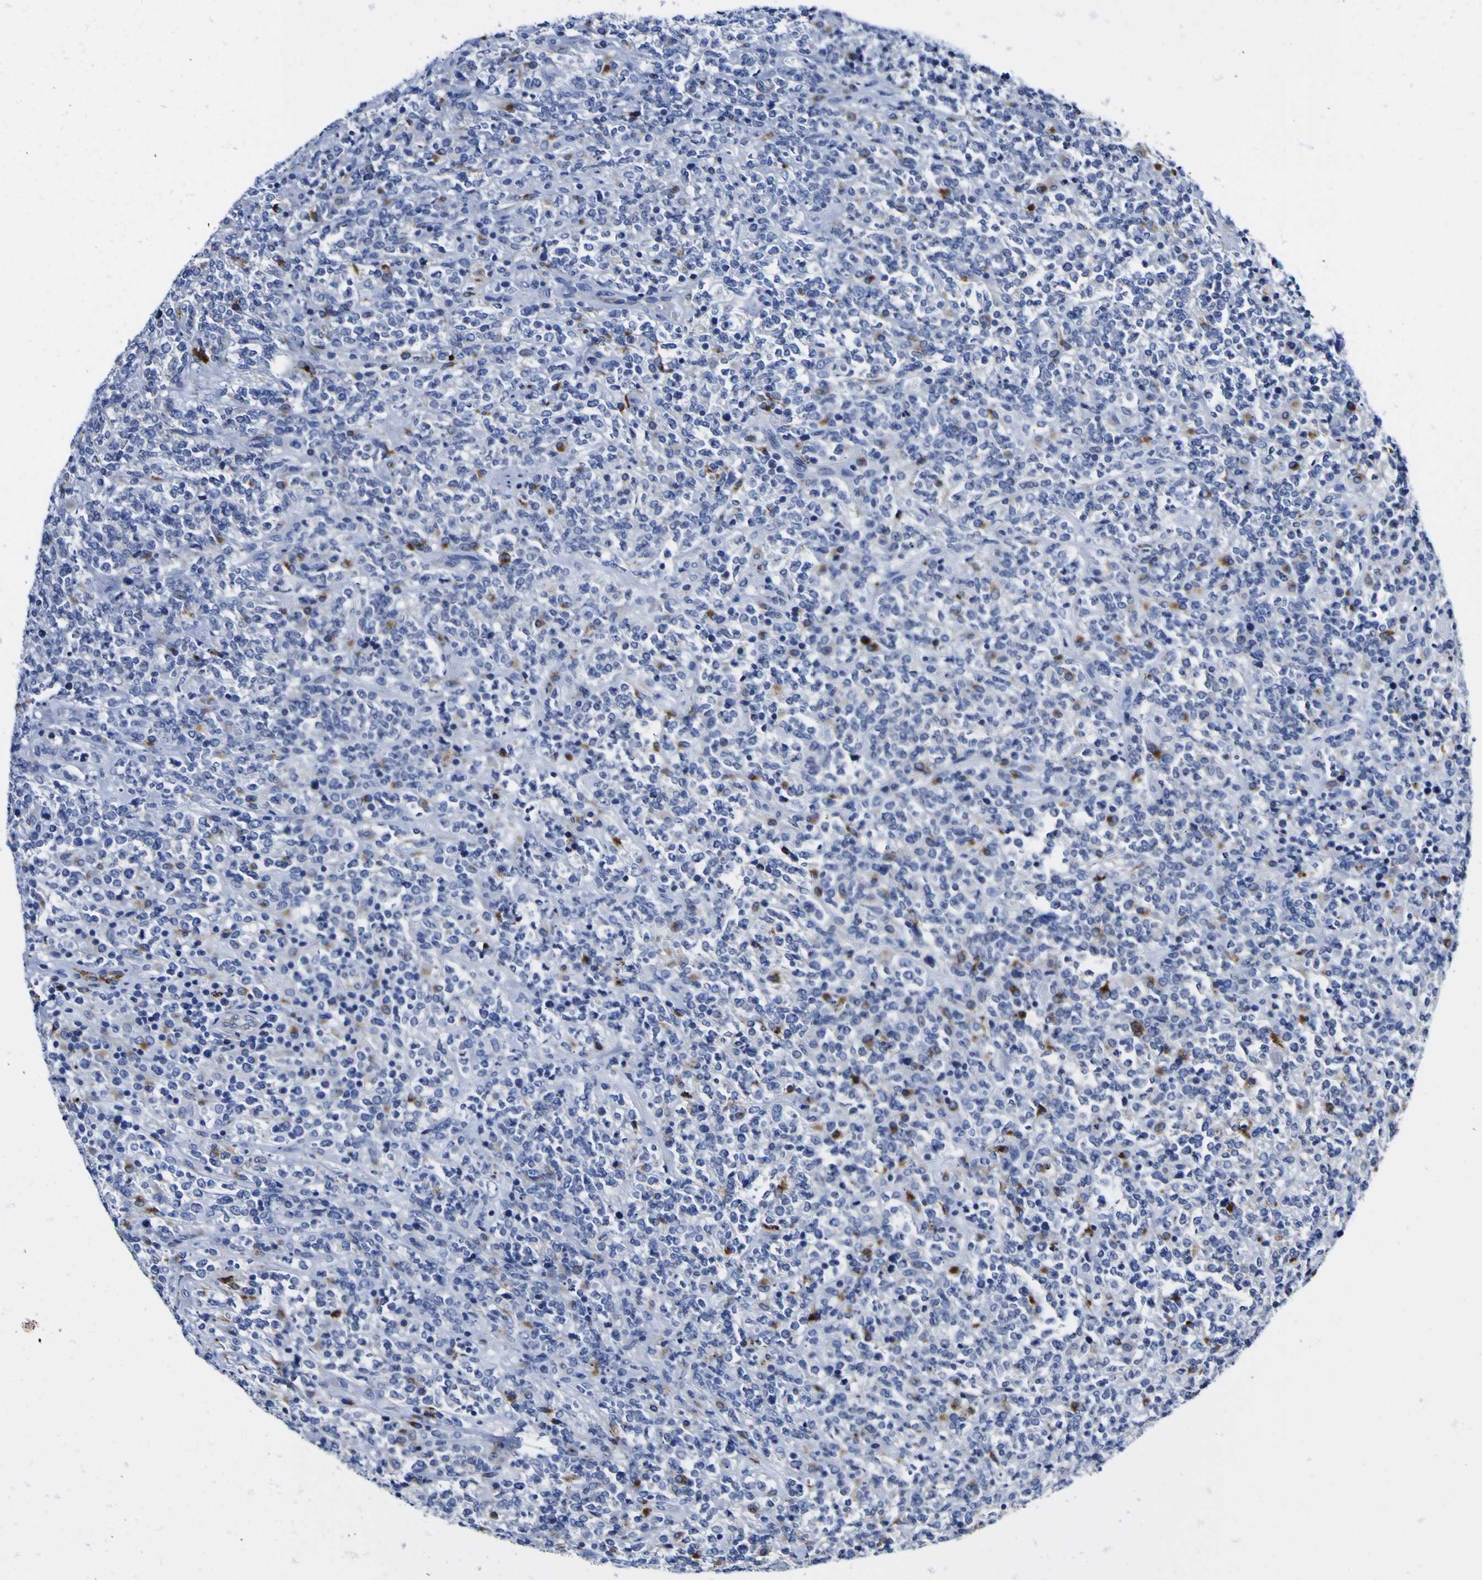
{"staining": {"intensity": "strong", "quantity": "<25%", "location": "cytoplasmic/membranous"}, "tissue": "lymphoma", "cell_type": "Tumor cells", "image_type": "cancer", "snomed": [{"axis": "morphology", "description": "Malignant lymphoma, non-Hodgkin's type, High grade"}, {"axis": "topography", "description": "Soft tissue"}], "caption": "Malignant lymphoma, non-Hodgkin's type (high-grade) tissue displays strong cytoplasmic/membranous positivity in approximately <25% of tumor cells, visualized by immunohistochemistry.", "gene": "HLA-DQA1", "patient": {"sex": "male", "age": 18}}